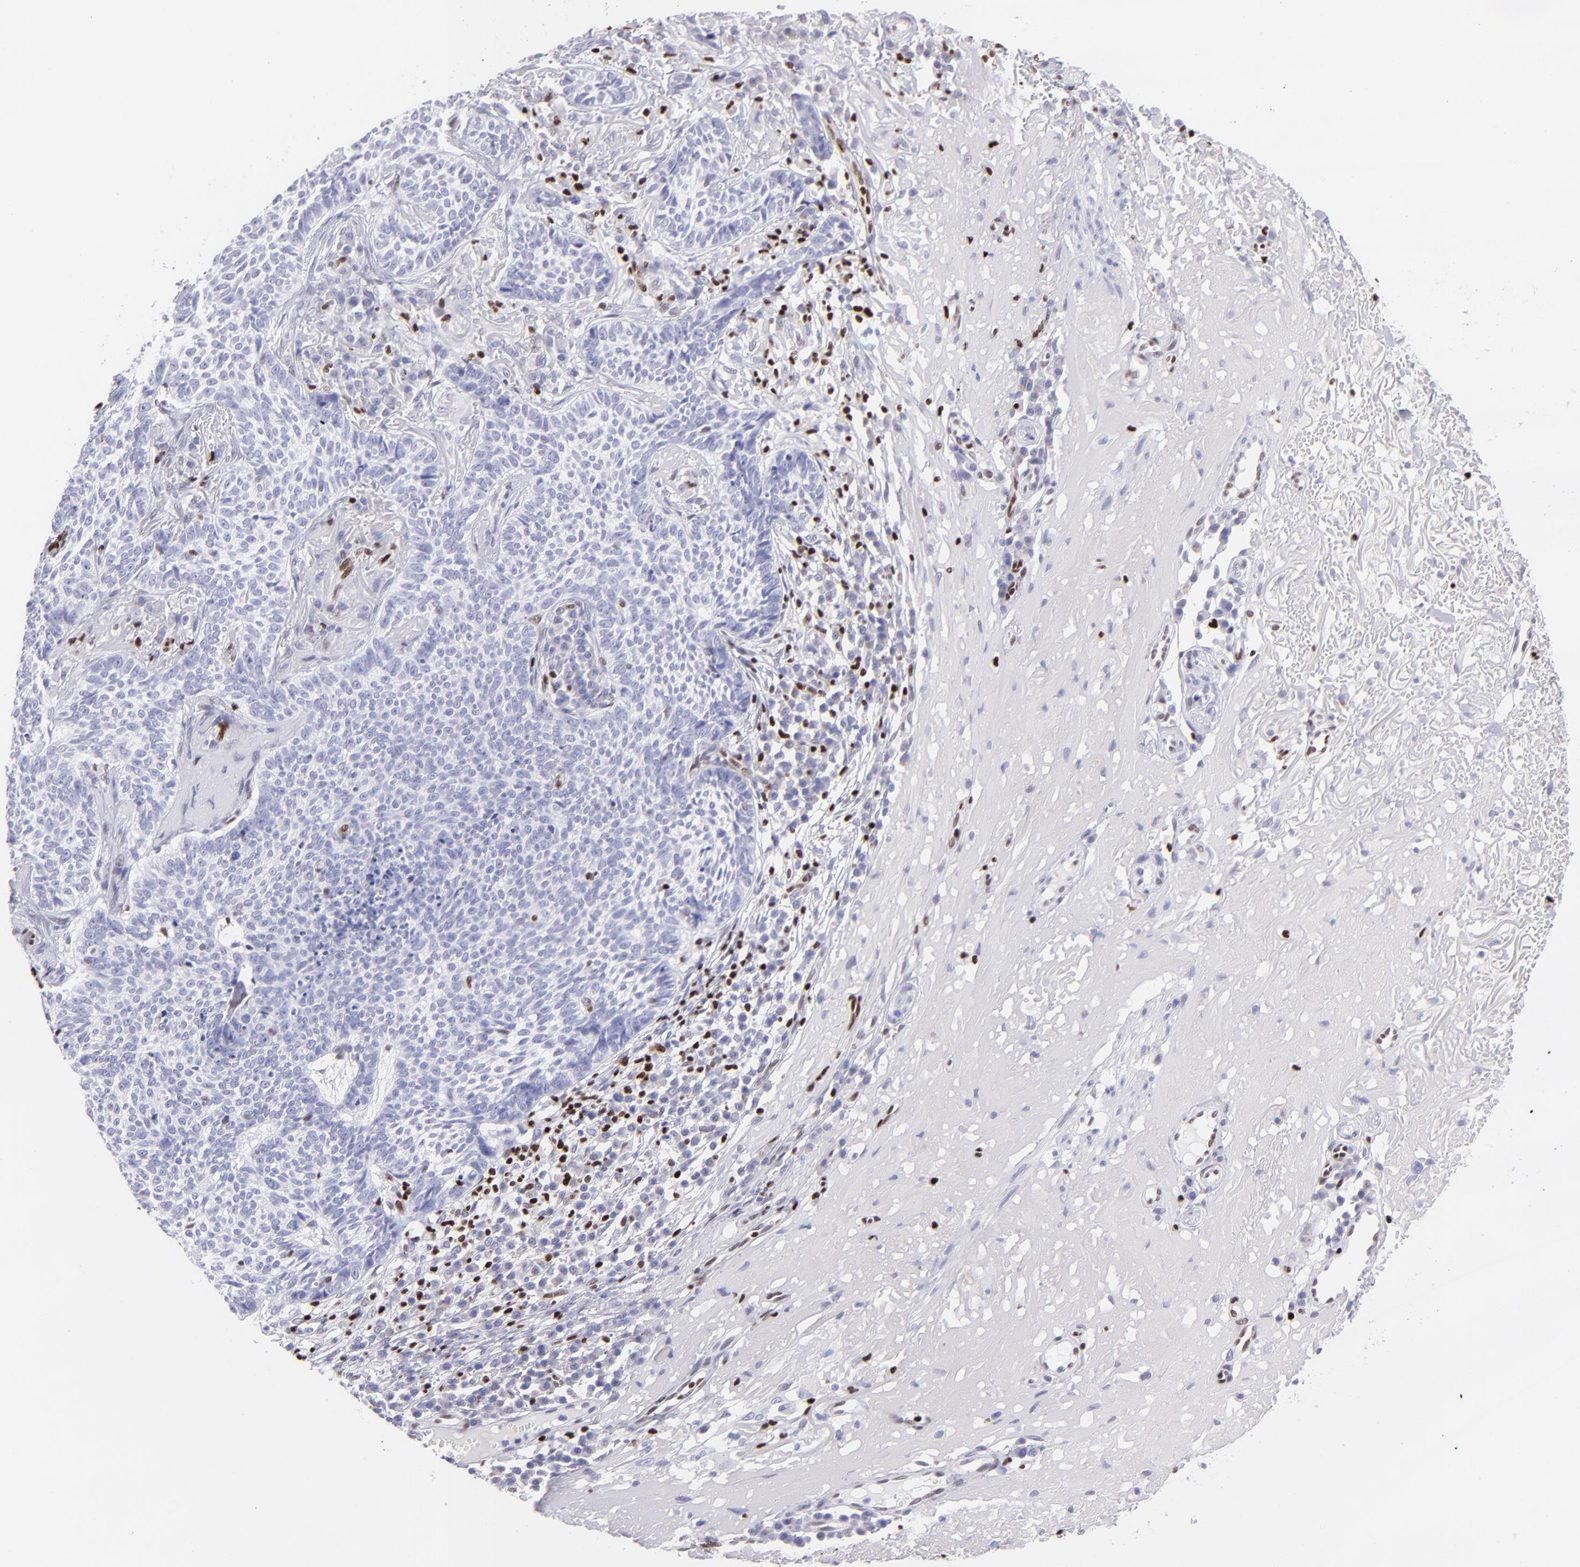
{"staining": {"intensity": "negative", "quantity": "none", "location": "none"}, "tissue": "skin cancer", "cell_type": "Tumor cells", "image_type": "cancer", "snomed": [{"axis": "morphology", "description": "Basal cell carcinoma"}, {"axis": "topography", "description": "Skin"}], "caption": "The histopathology image reveals no significant expression in tumor cells of skin cancer.", "gene": "ETS1", "patient": {"sex": "female", "age": 89}}